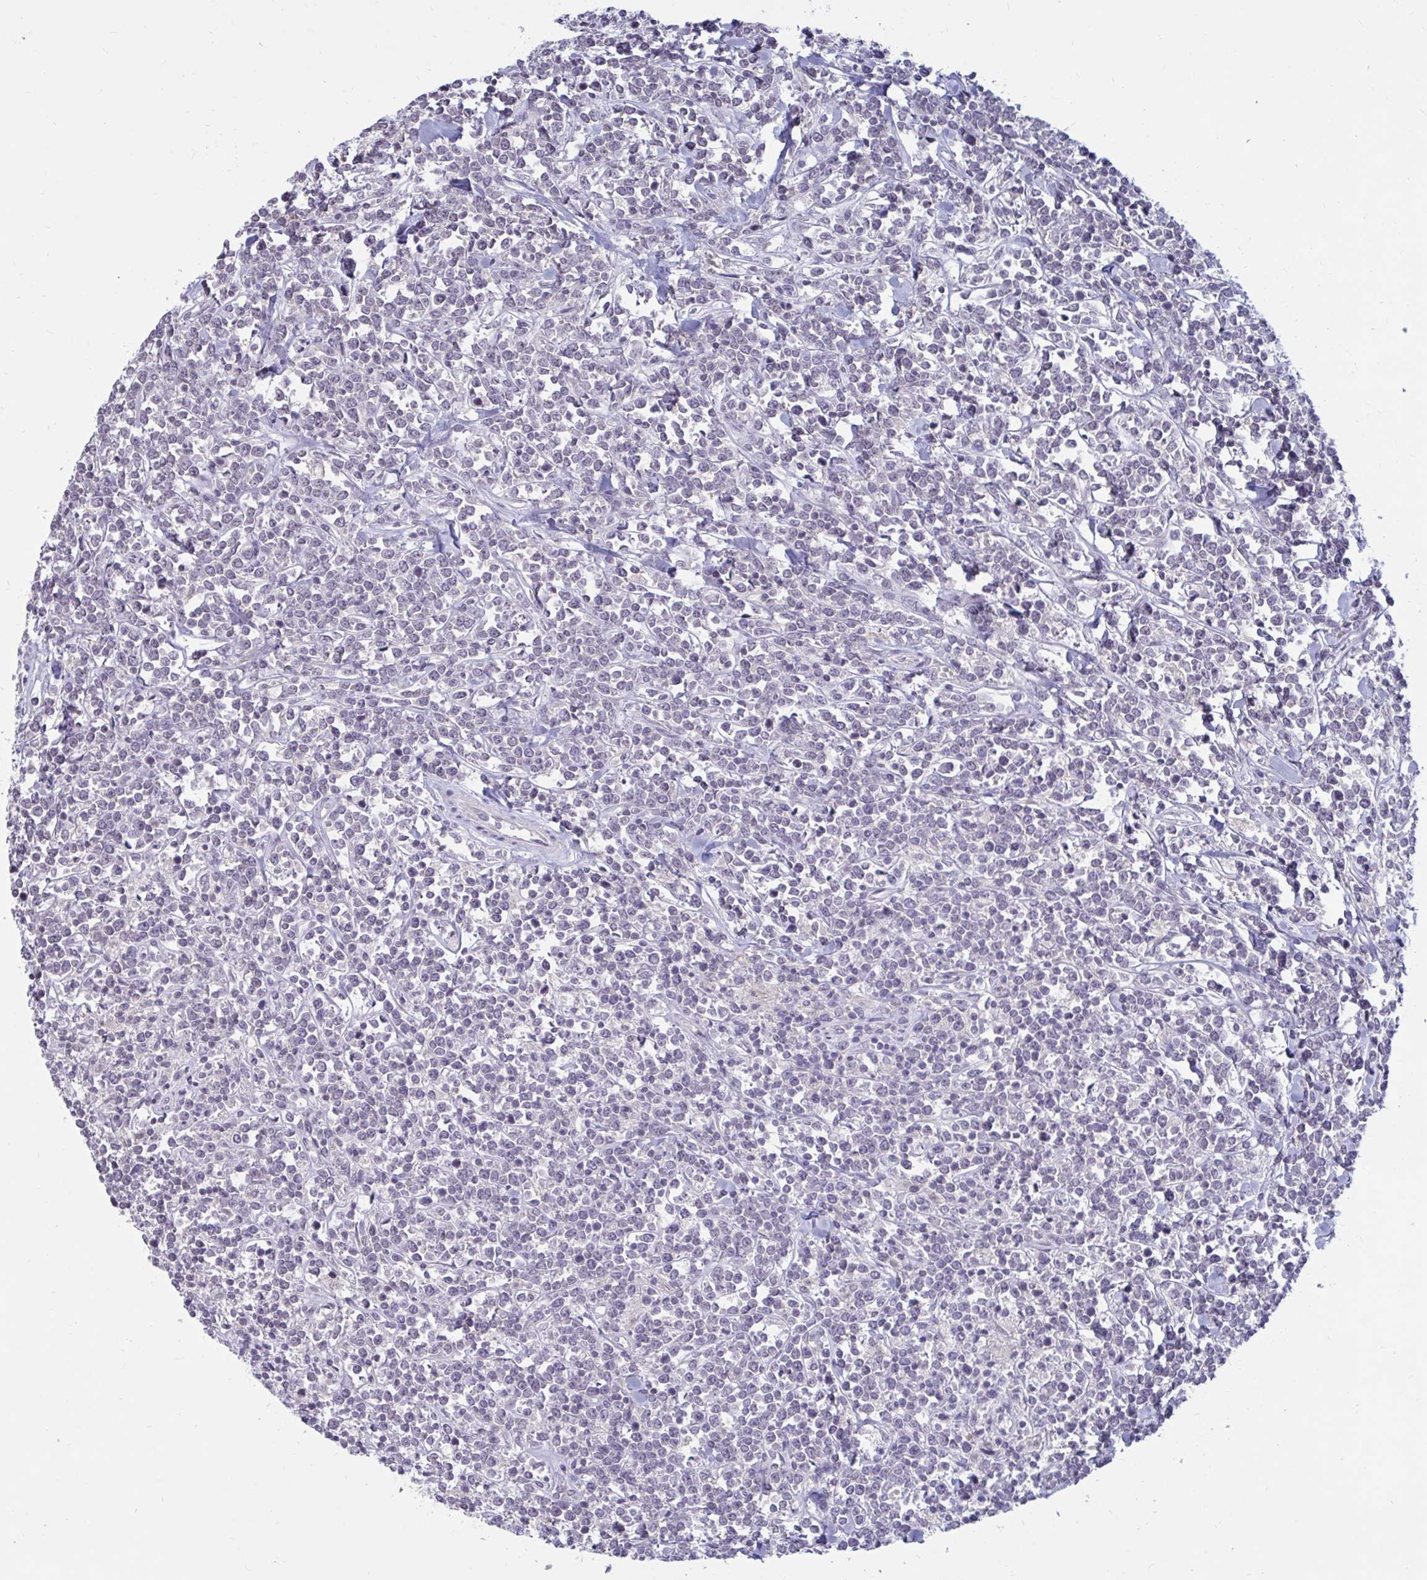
{"staining": {"intensity": "negative", "quantity": "none", "location": "none"}, "tissue": "lymphoma", "cell_type": "Tumor cells", "image_type": "cancer", "snomed": [{"axis": "morphology", "description": "Malignant lymphoma, non-Hodgkin's type, High grade"}, {"axis": "topography", "description": "Small intestine"}, {"axis": "topography", "description": "Colon"}], "caption": "An IHC photomicrograph of lymphoma is shown. There is no staining in tumor cells of lymphoma.", "gene": "ARPP19", "patient": {"sex": "male", "age": 8}}